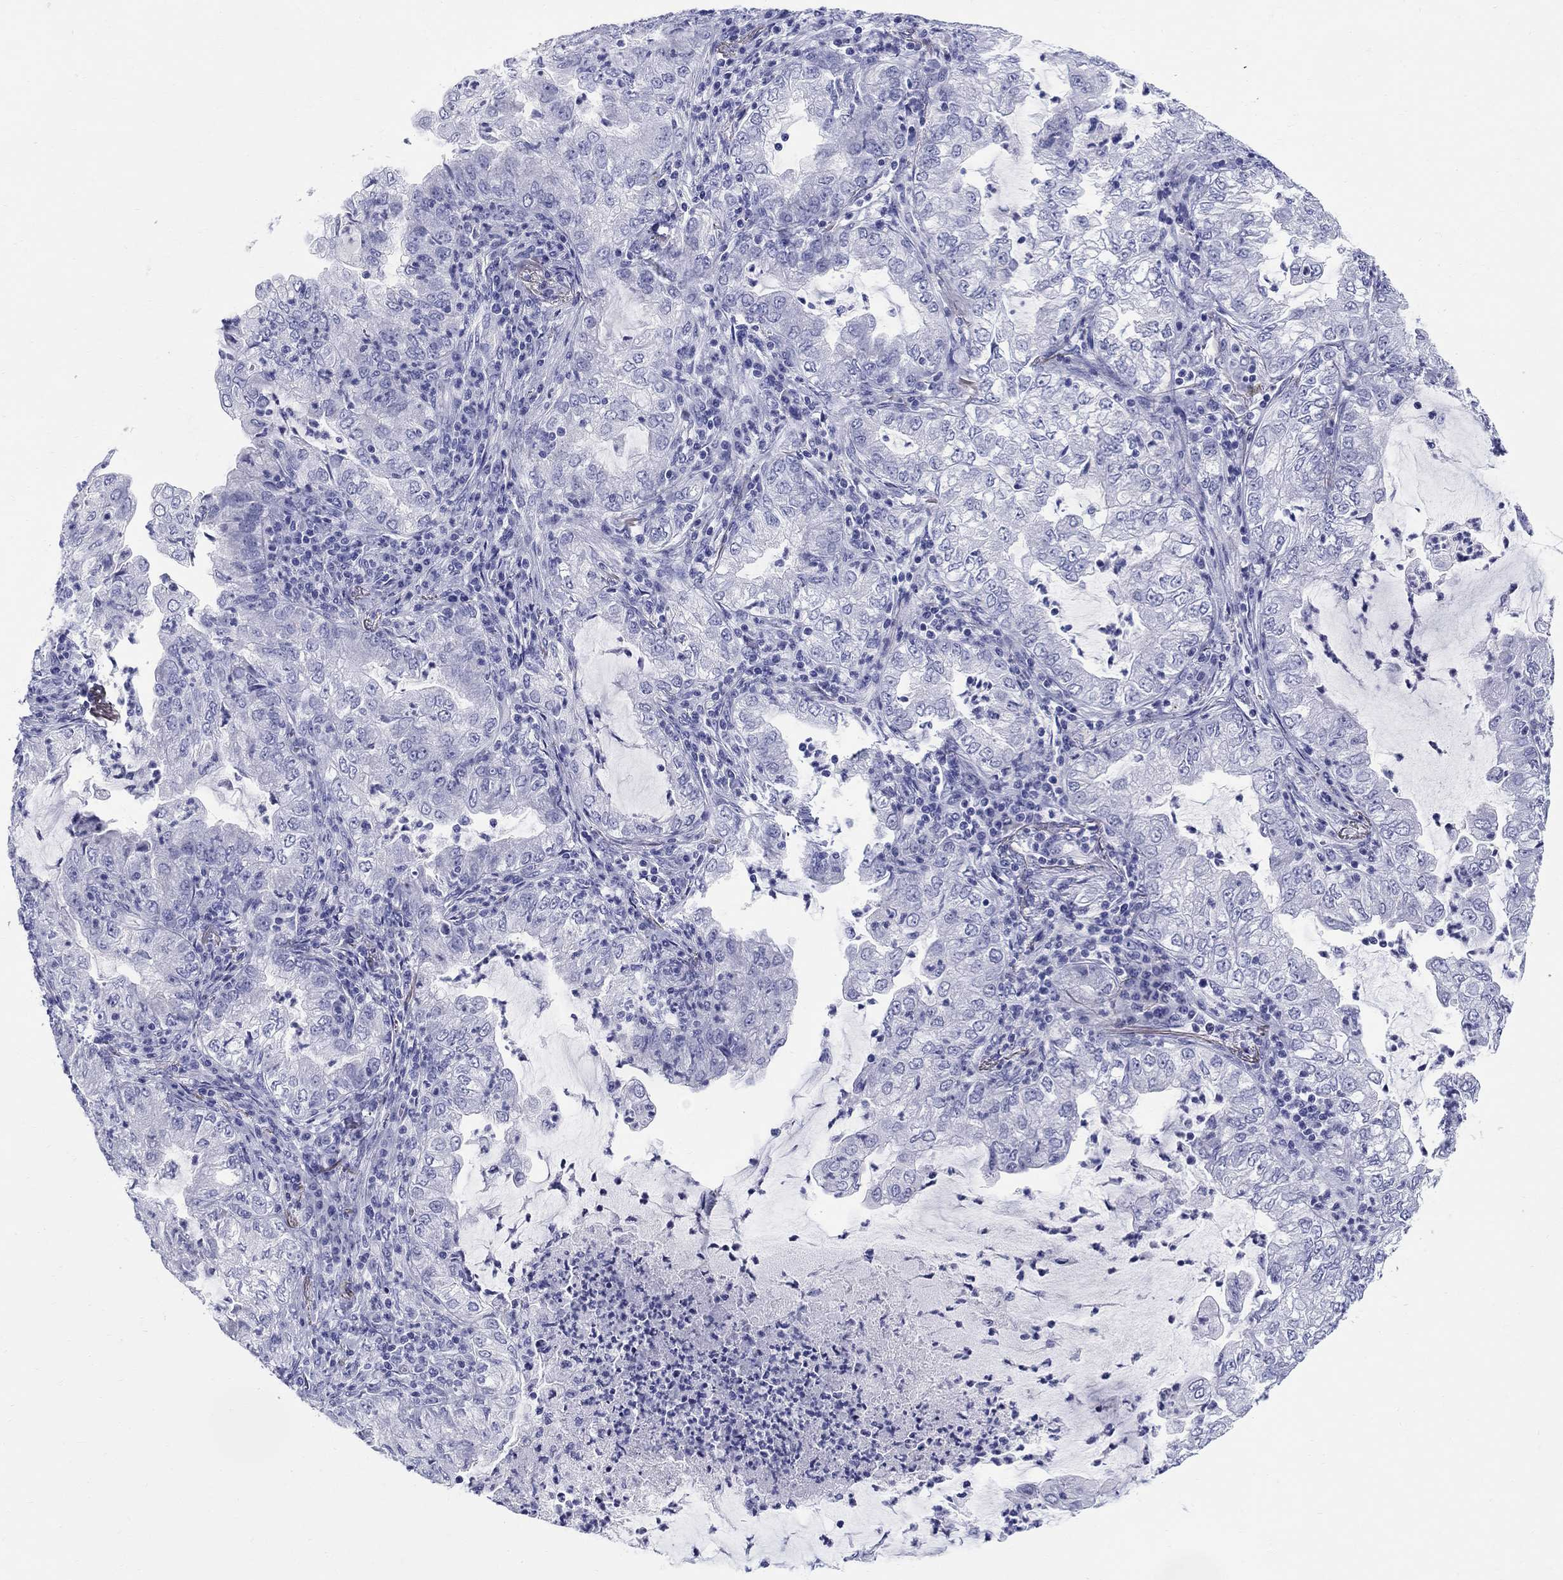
{"staining": {"intensity": "negative", "quantity": "none", "location": "none"}, "tissue": "lung cancer", "cell_type": "Tumor cells", "image_type": "cancer", "snomed": [{"axis": "morphology", "description": "Adenocarcinoma, NOS"}, {"axis": "topography", "description": "Lung"}], "caption": "Immunohistochemistry micrograph of neoplastic tissue: adenocarcinoma (lung) stained with DAB shows no significant protein positivity in tumor cells. (Brightfield microscopy of DAB immunohistochemistry (IHC) at high magnification).", "gene": "LAMP5", "patient": {"sex": "female", "age": 73}}